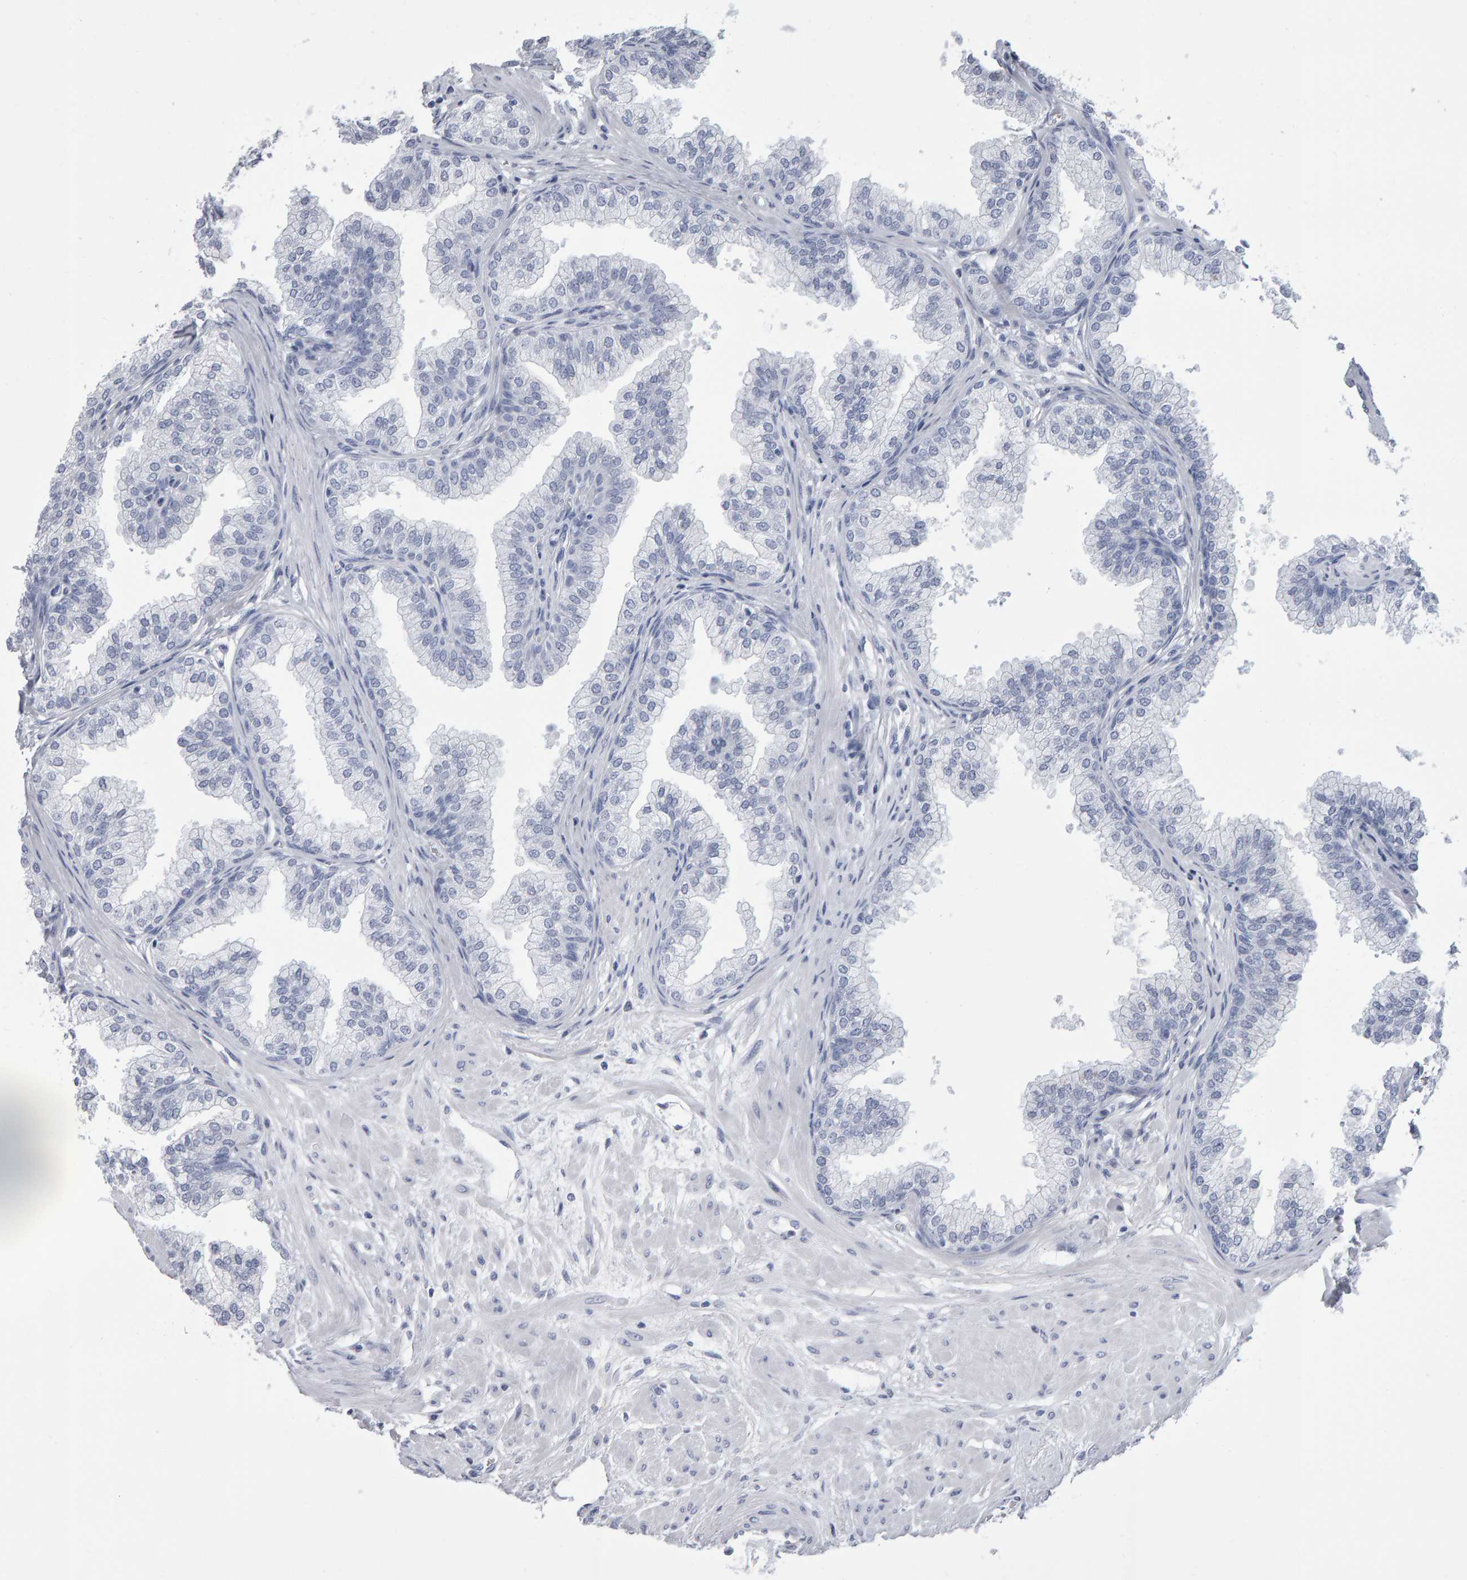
{"staining": {"intensity": "negative", "quantity": "none", "location": "none"}, "tissue": "prostate", "cell_type": "Glandular cells", "image_type": "normal", "snomed": [{"axis": "morphology", "description": "Normal tissue, NOS"}, {"axis": "morphology", "description": "Urothelial carcinoma, Low grade"}, {"axis": "topography", "description": "Urinary bladder"}, {"axis": "topography", "description": "Prostate"}], "caption": "IHC histopathology image of benign prostate stained for a protein (brown), which reveals no staining in glandular cells. The staining is performed using DAB brown chromogen with nuclei counter-stained in using hematoxylin.", "gene": "NCDN", "patient": {"sex": "male", "age": 60}}